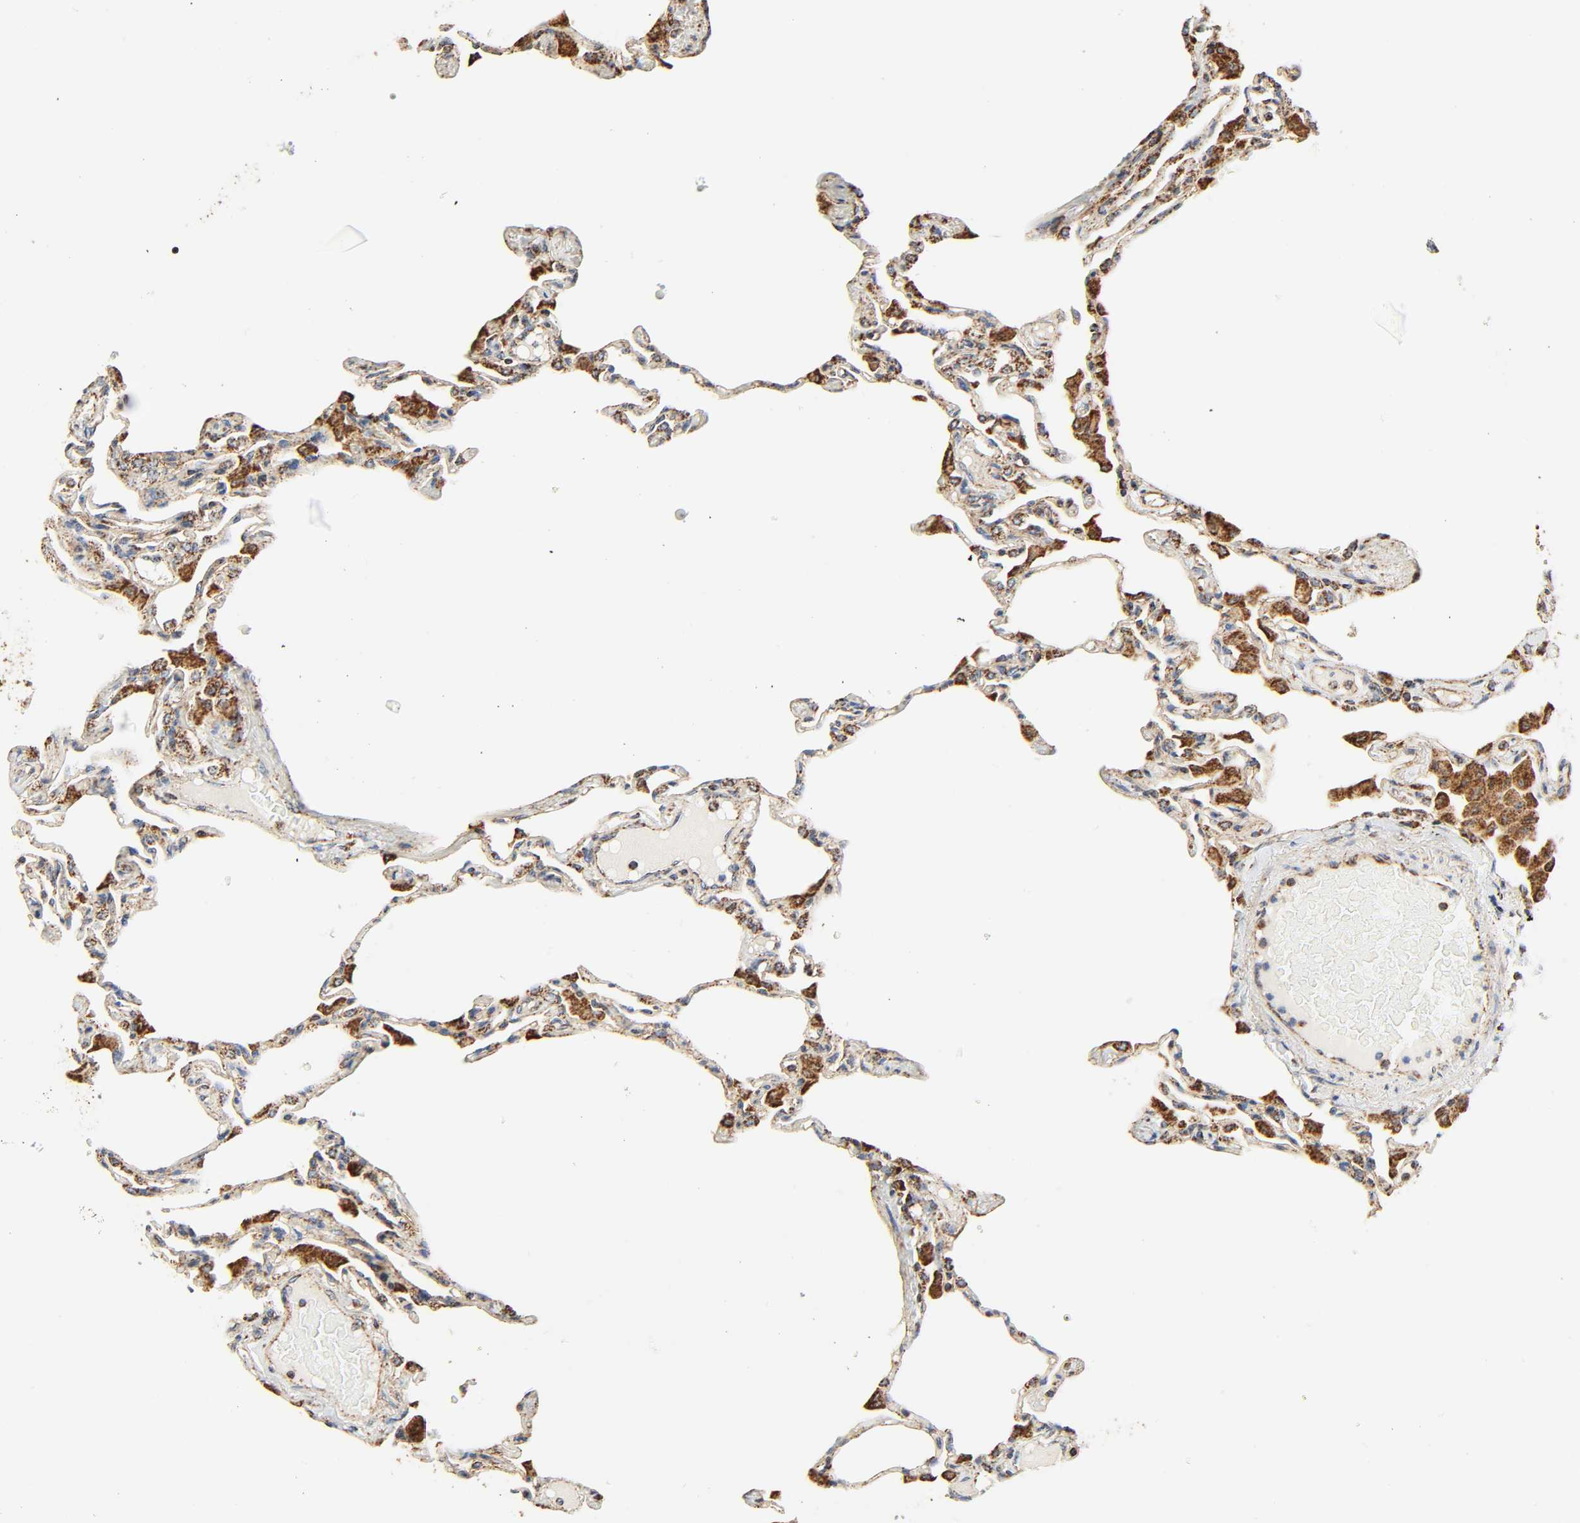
{"staining": {"intensity": "moderate", "quantity": ">75%", "location": "cytoplasmic/membranous"}, "tissue": "lung", "cell_type": "Alveolar cells", "image_type": "normal", "snomed": [{"axis": "morphology", "description": "Normal tissue, NOS"}, {"axis": "topography", "description": "Lung"}], "caption": "Immunohistochemistry staining of normal lung, which displays medium levels of moderate cytoplasmic/membranous expression in about >75% of alveolar cells indicating moderate cytoplasmic/membranous protein expression. The staining was performed using DAB (brown) for protein detection and nuclei were counterstained in hematoxylin (blue).", "gene": "ZMAT5", "patient": {"sex": "female", "age": 49}}